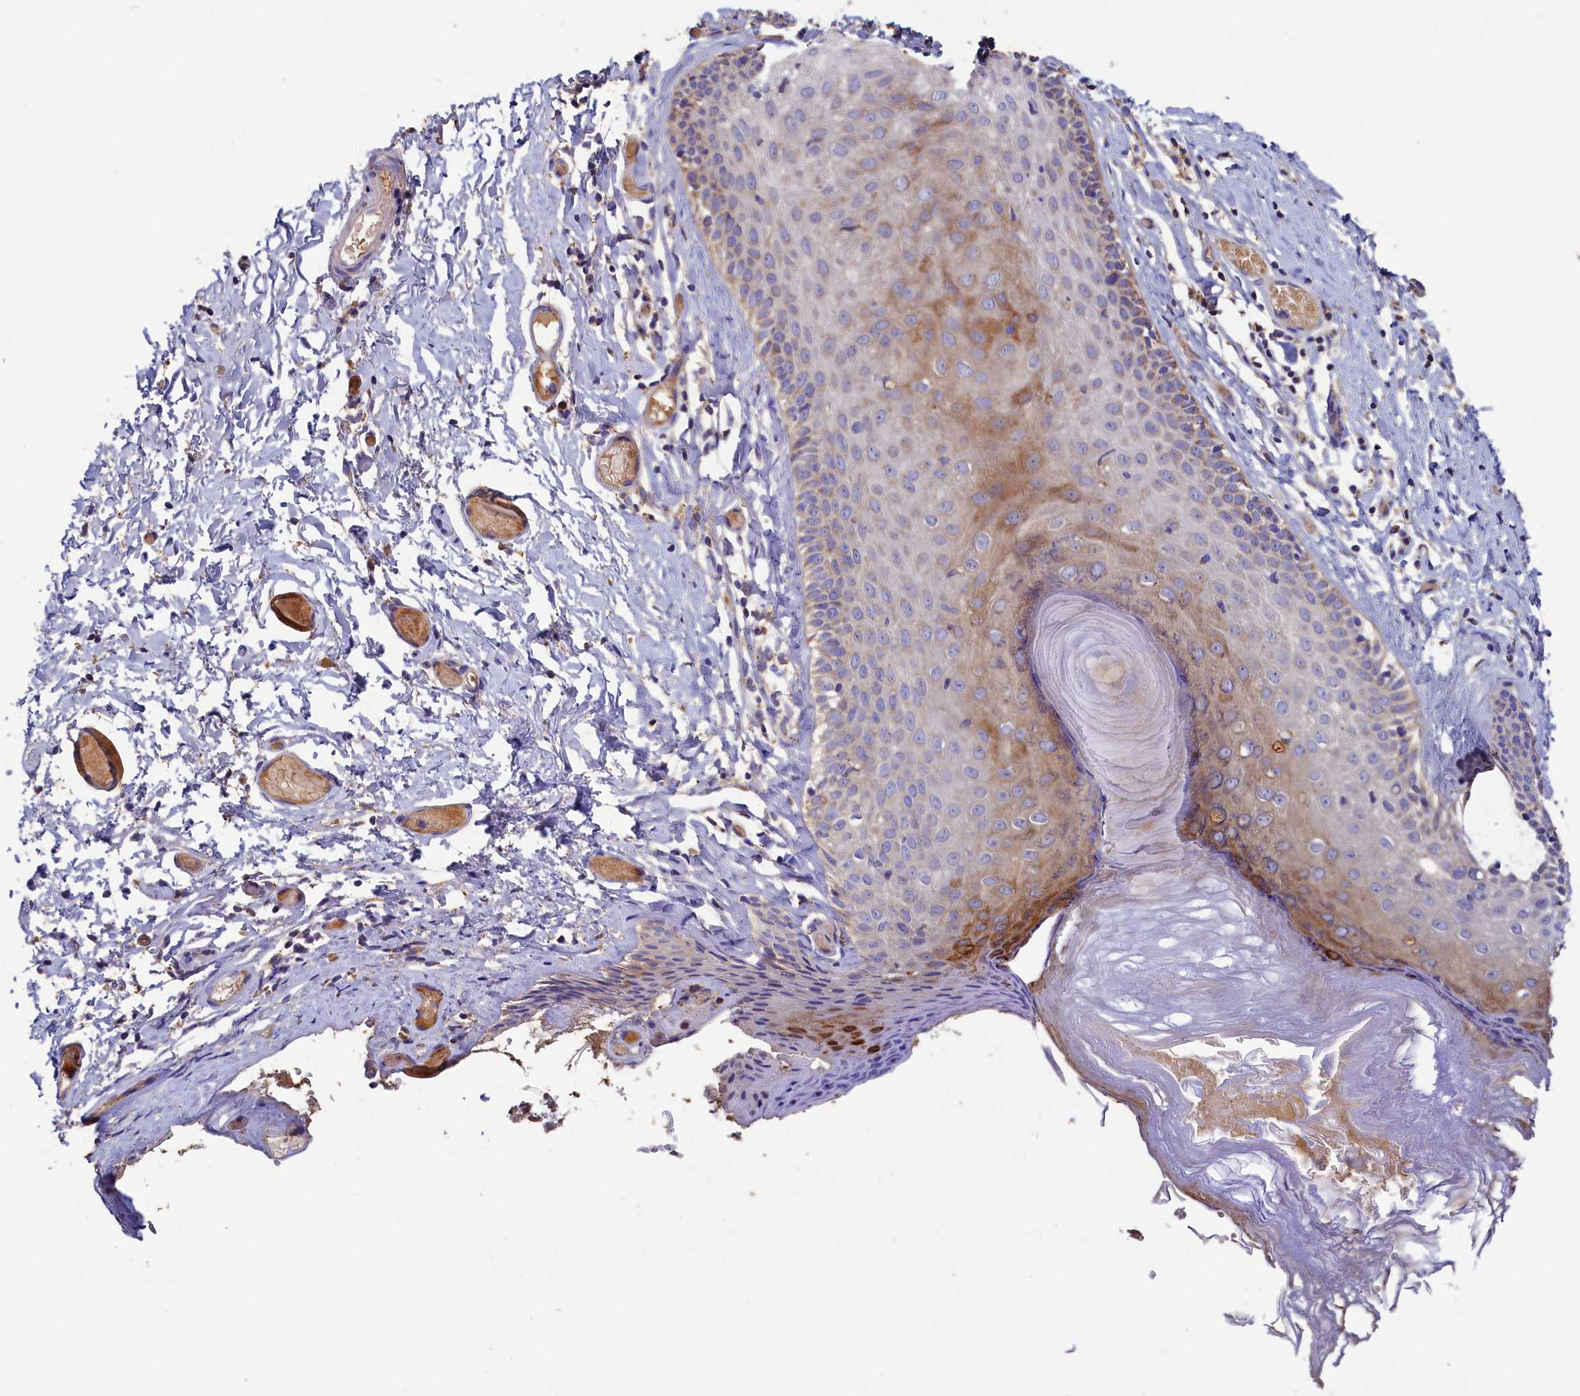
{"staining": {"intensity": "moderate", "quantity": "25%-75%", "location": "cytoplasmic/membranous"}, "tissue": "skin", "cell_type": "Epidermal cells", "image_type": "normal", "snomed": [{"axis": "morphology", "description": "Normal tissue, NOS"}, {"axis": "topography", "description": "Adipose tissue"}, {"axis": "topography", "description": "Vascular tissue"}, {"axis": "topography", "description": "Vulva"}, {"axis": "topography", "description": "Peripheral nerve tissue"}], "caption": "IHC micrograph of normal skin: skin stained using immunohistochemistry exhibits medium levels of moderate protein expression localized specifically in the cytoplasmic/membranous of epidermal cells, appearing as a cytoplasmic/membranous brown color.", "gene": "SEC31B", "patient": {"sex": "female", "age": 86}}